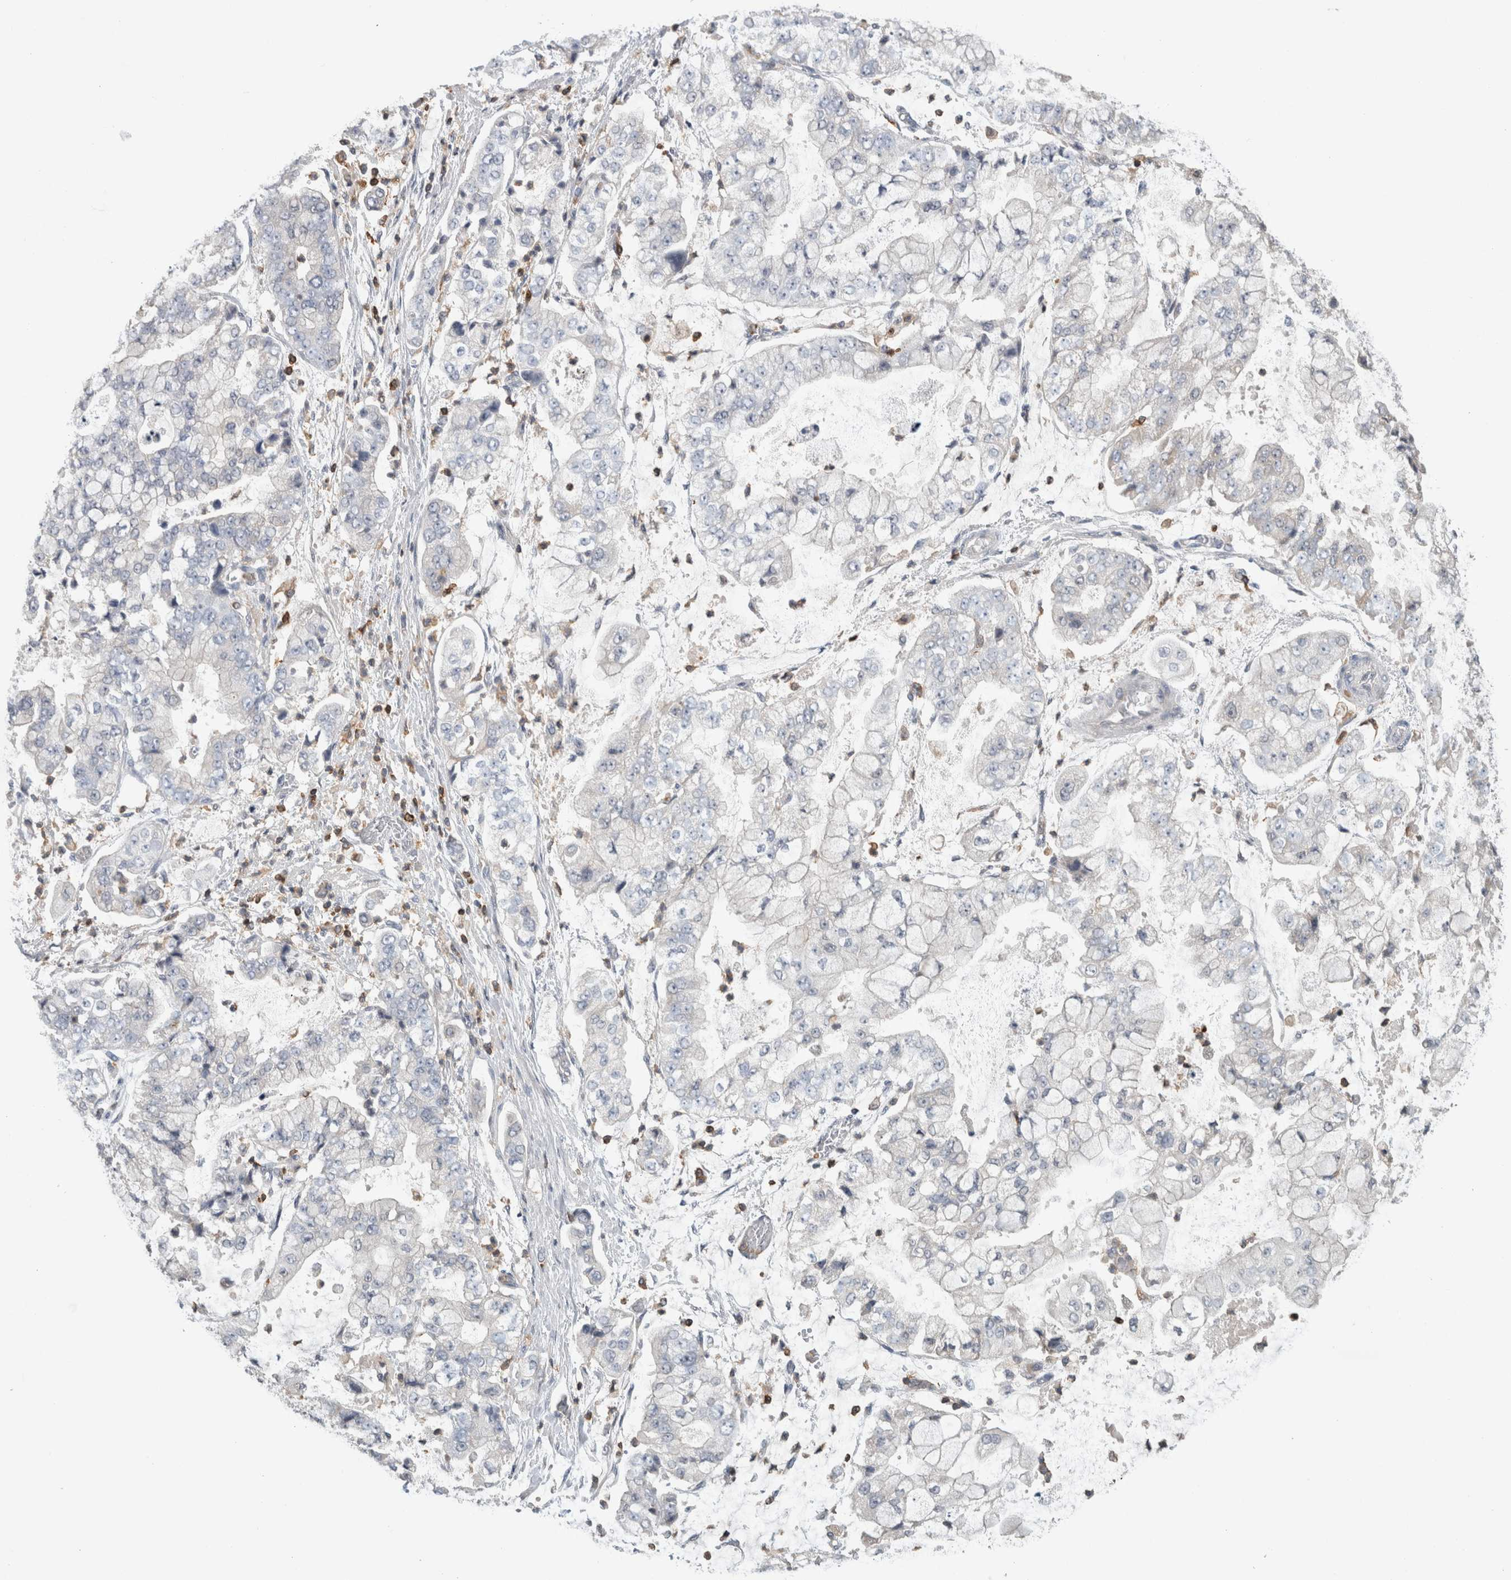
{"staining": {"intensity": "negative", "quantity": "none", "location": "none"}, "tissue": "stomach cancer", "cell_type": "Tumor cells", "image_type": "cancer", "snomed": [{"axis": "morphology", "description": "Adenocarcinoma, NOS"}, {"axis": "topography", "description": "Stomach"}], "caption": "A micrograph of human stomach adenocarcinoma is negative for staining in tumor cells.", "gene": "GFRA2", "patient": {"sex": "male", "age": 76}}